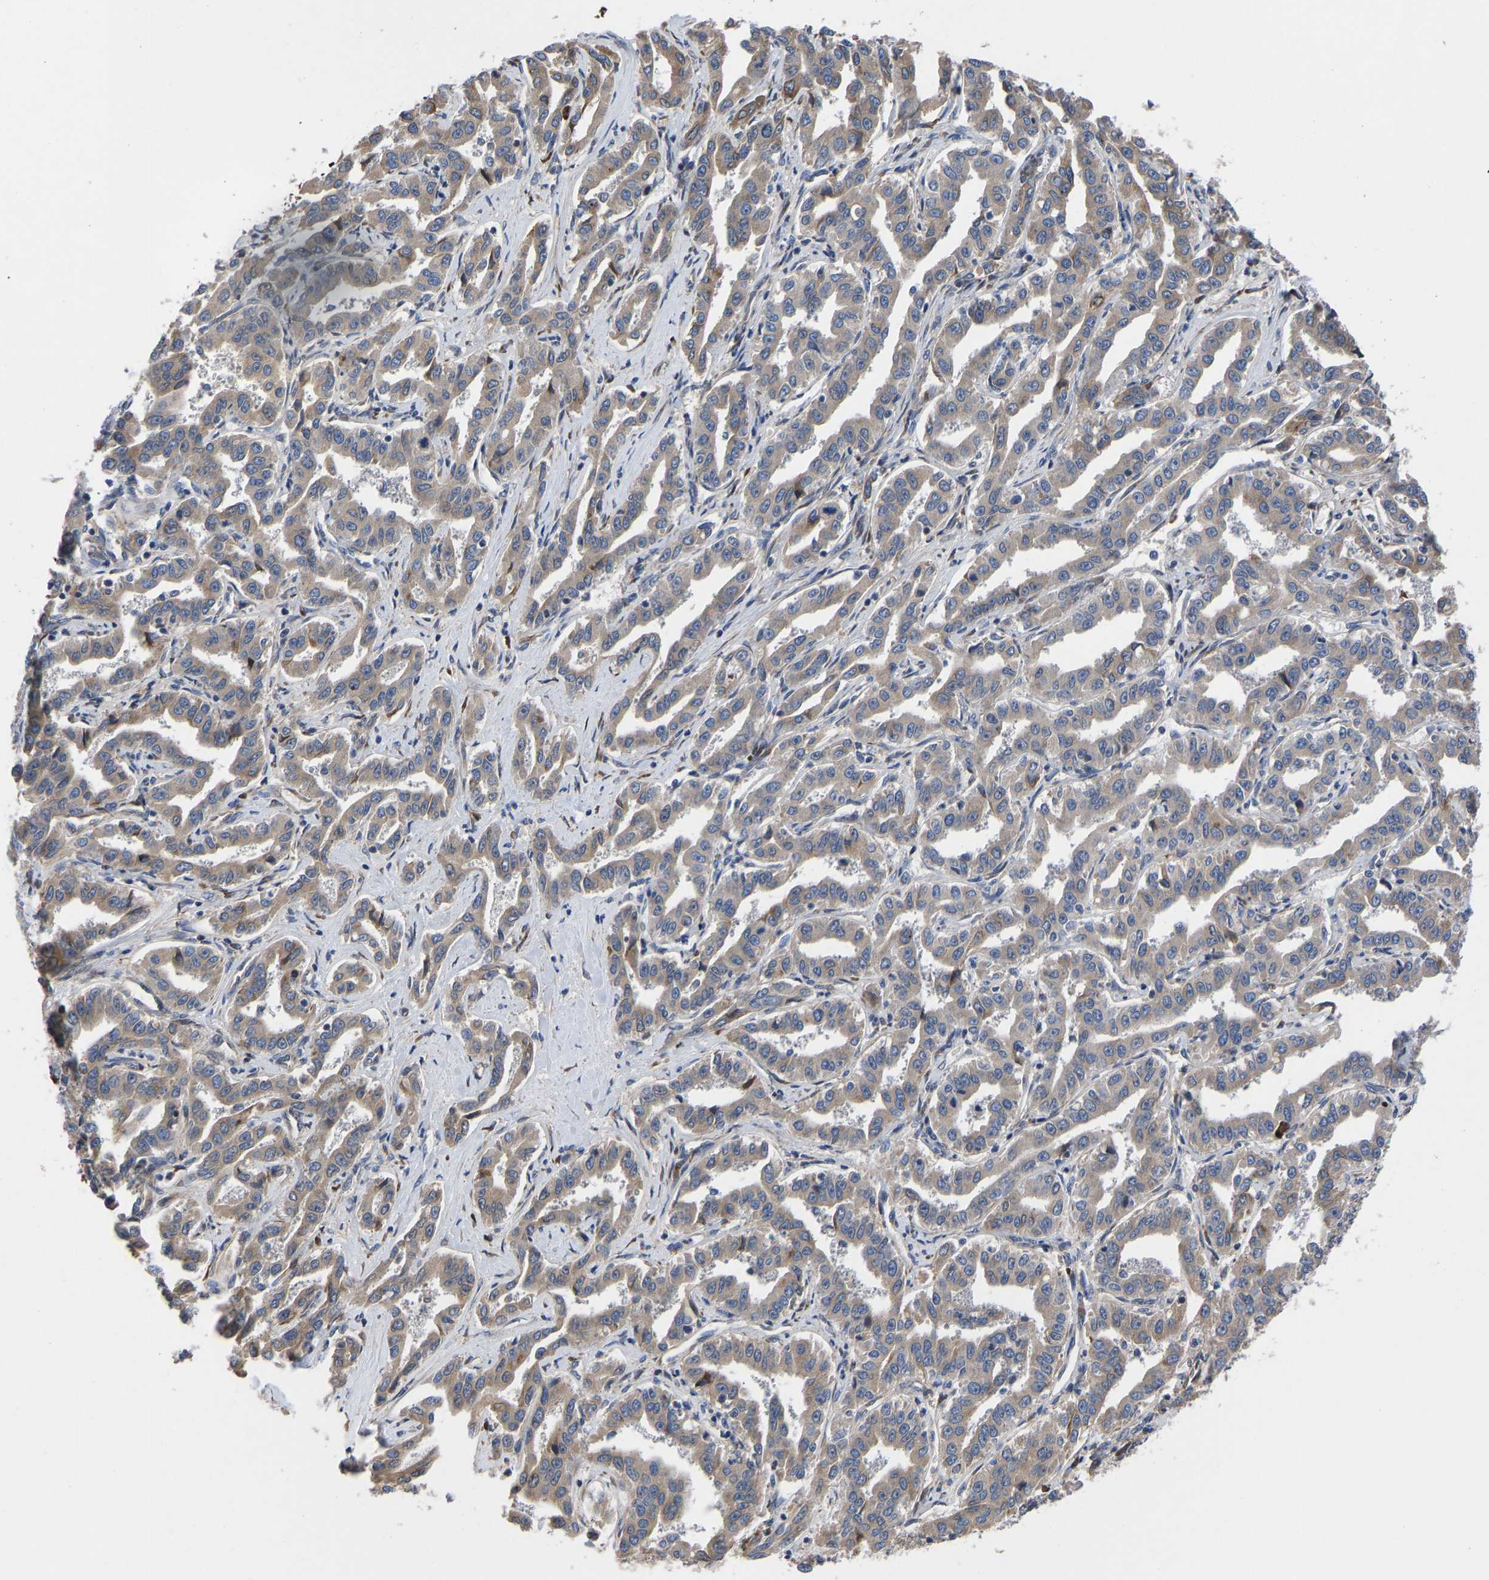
{"staining": {"intensity": "moderate", "quantity": ">75%", "location": "cytoplasmic/membranous"}, "tissue": "liver cancer", "cell_type": "Tumor cells", "image_type": "cancer", "snomed": [{"axis": "morphology", "description": "Cholangiocarcinoma"}, {"axis": "topography", "description": "Liver"}], "caption": "A micrograph of liver cancer stained for a protein reveals moderate cytoplasmic/membranous brown staining in tumor cells. The staining is performed using DAB (3,3'-diaminobenzidine) brown chromogen to label protein expression. The nuclei are counter-stained blue using hematoxylin.", "gene": "FRRS1", "patient": {"sex": "male", "age": 59}}